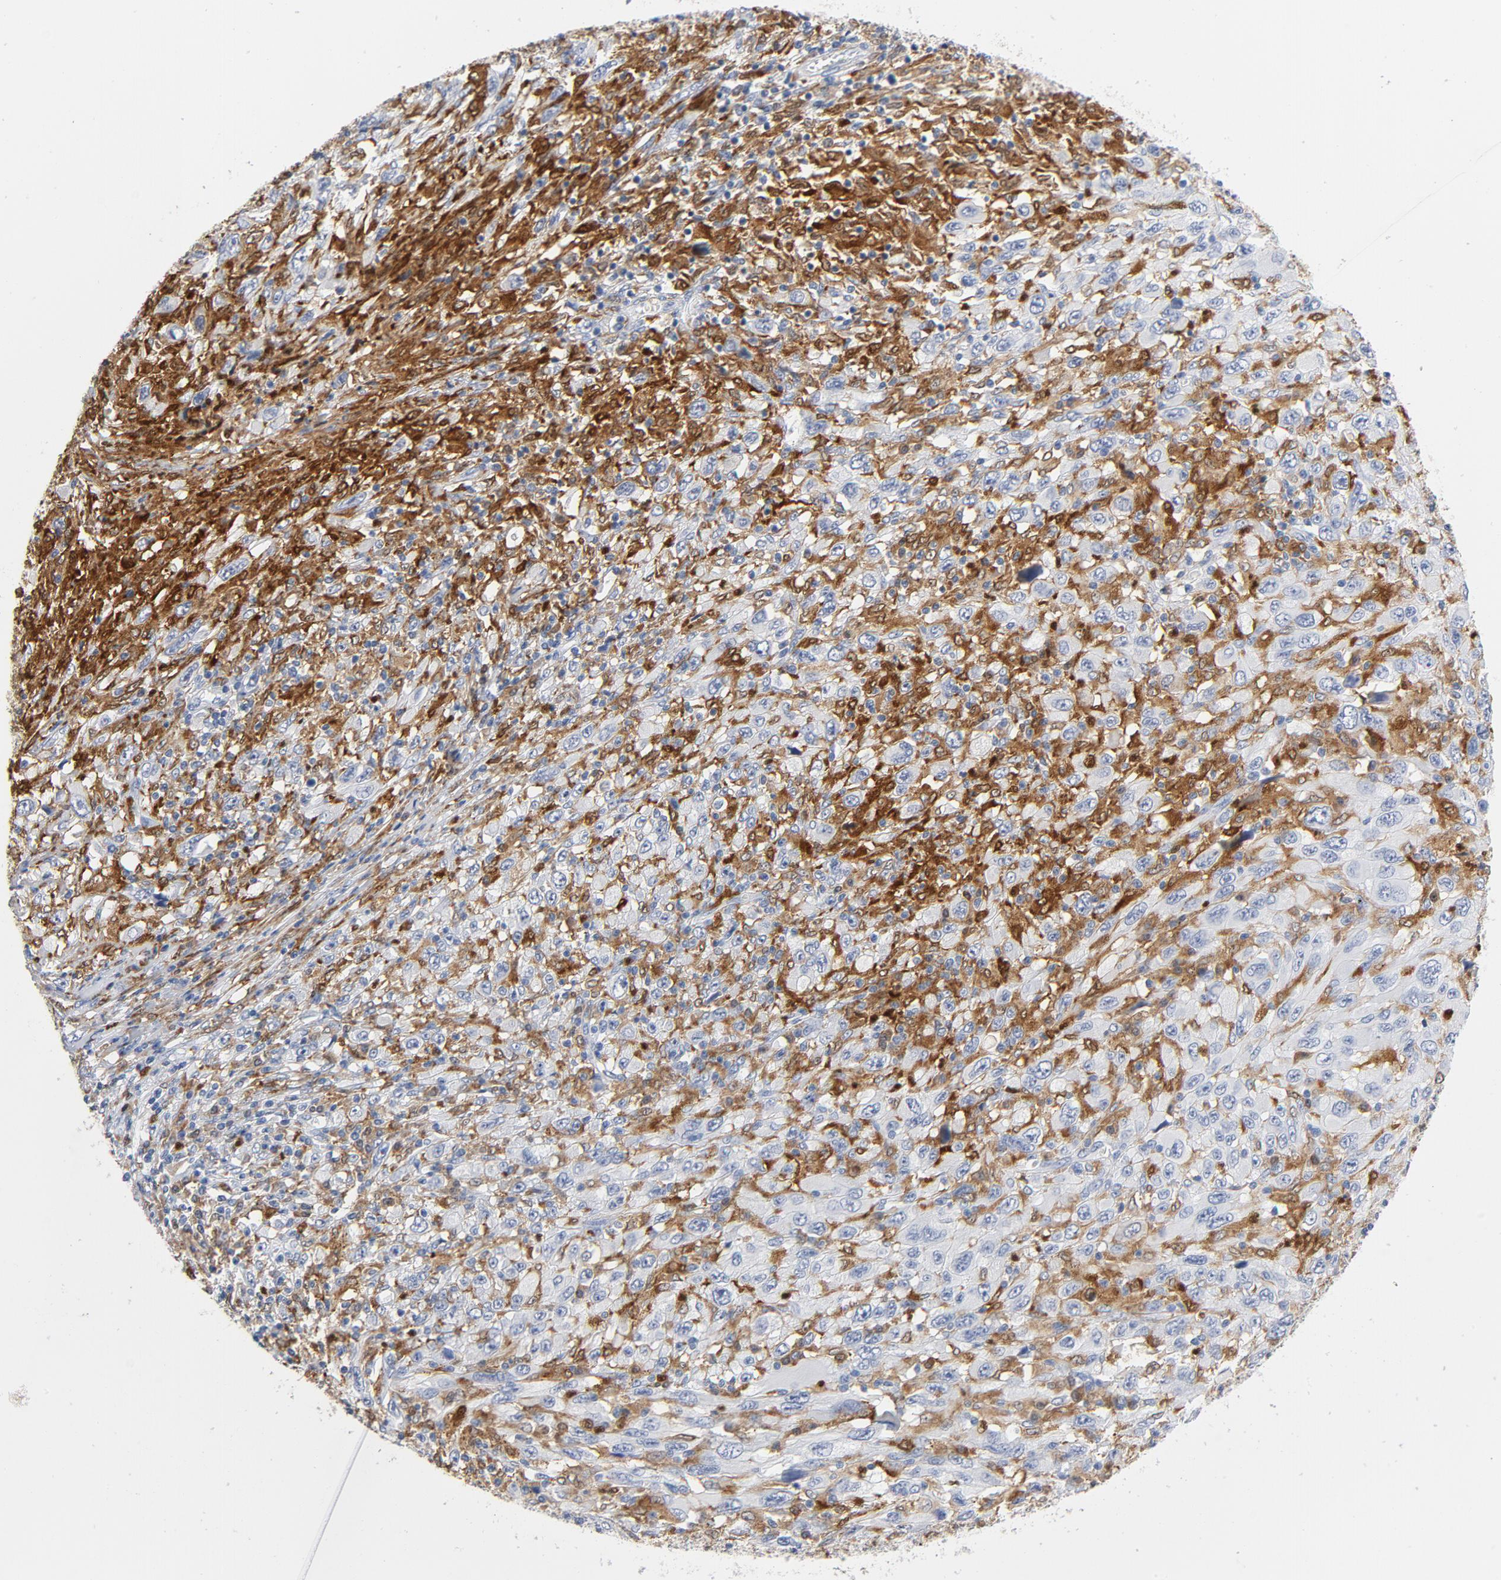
{"staining": {"intensity": "negative", "quantity": "none", "location": "none"}, "tissue": "melanoma", "cell_type": "Tumor cells", "image_type": "cancer", "snomed": [{"axis": "morphology", "description": "Malignant melanoma, Metastatic site"}, {"axis": "topography", "description": "Skin"}], "caption": "The IHC image has no significant expression in tumor cells of melanoma tissue. (Brightfield microscopy of DAB (3,3'-diaminobenzidine) immunohistochemistry (IHC) at high magnification).", "gene": "NCF1", "patient": {"sex": "female", "age": 56}}